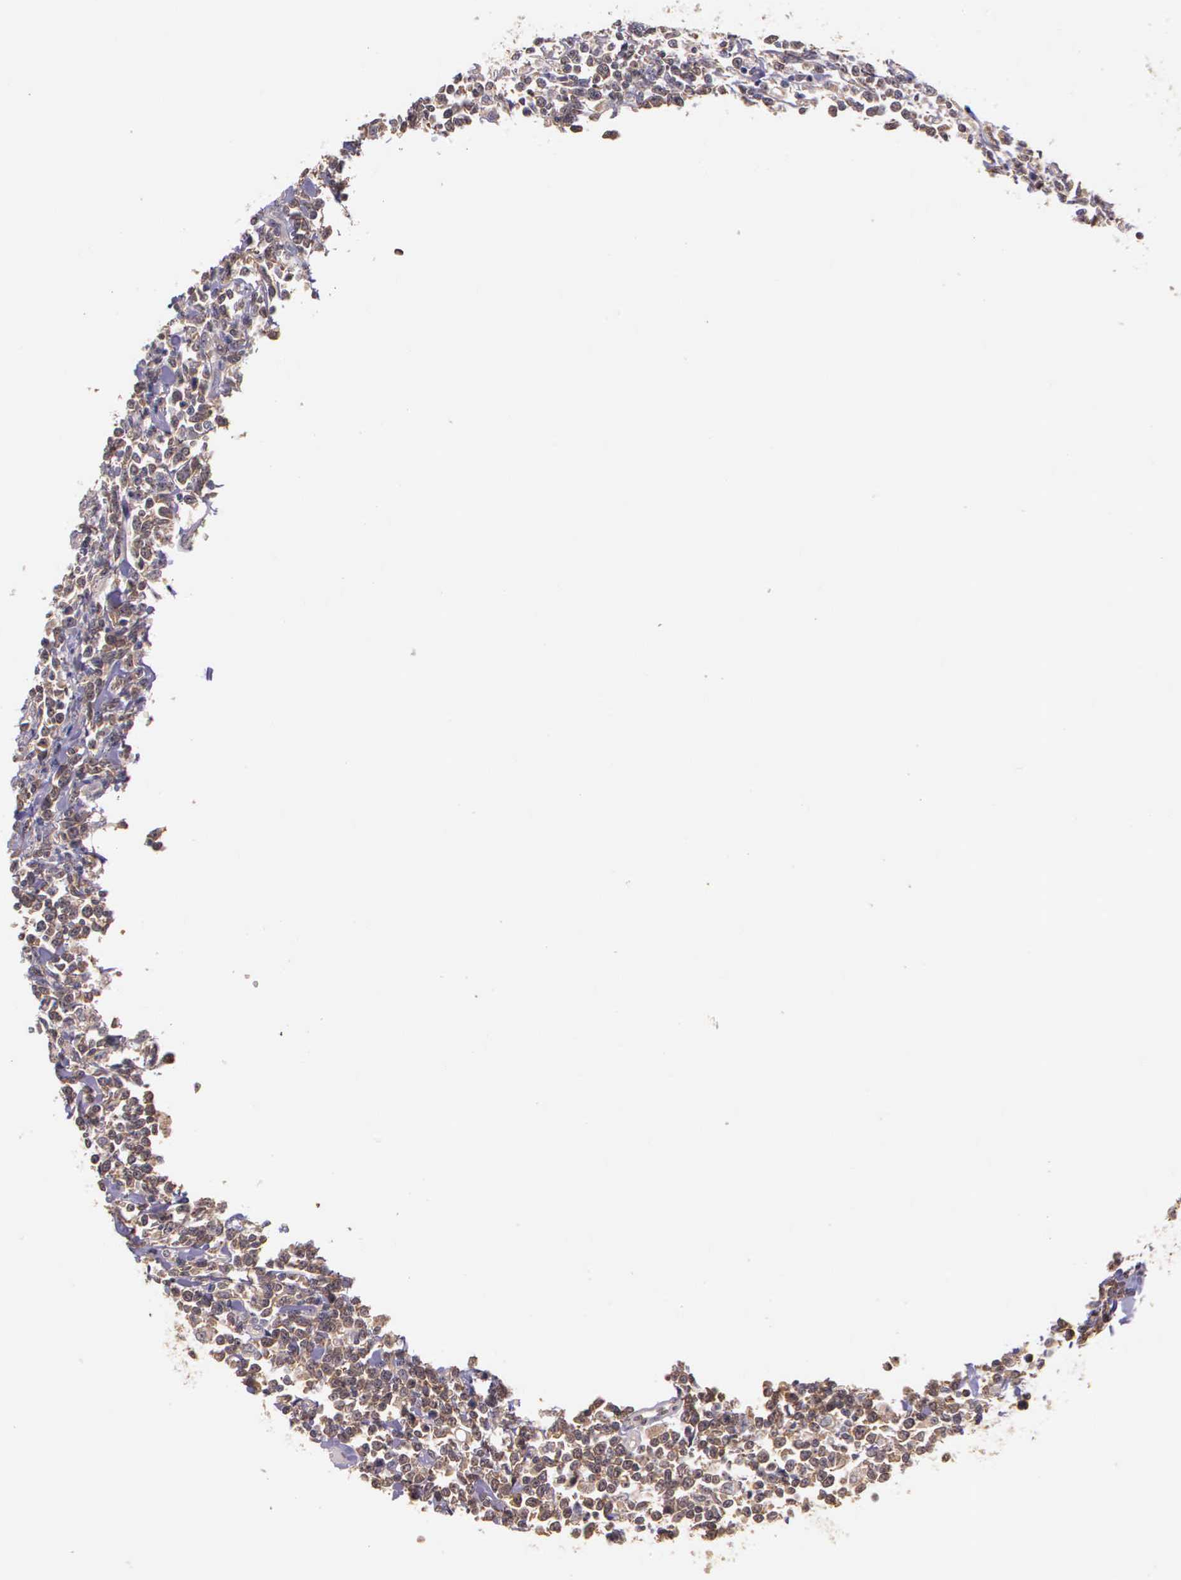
{"staining": {"intensity": "negative", "quantity": "none", "location": "none"}, "tissue": "lymphoma", "cell_type": "Tumor cells", "image_type": "cancer", "snomed": [{"axis": "morphology", "description": "Malignant lymphoma, non-Hodgkin's type, High grade"}, {"axis": "topography", "description": "Colon"}], "caption": "Protein analysis of malignant lymphoma, non-Hodgkin's type (high-grade) exhibits no significant positivity in tumor cells.", "gene": "IGBP1", "patient": {"sex": "male", "age": 82}}